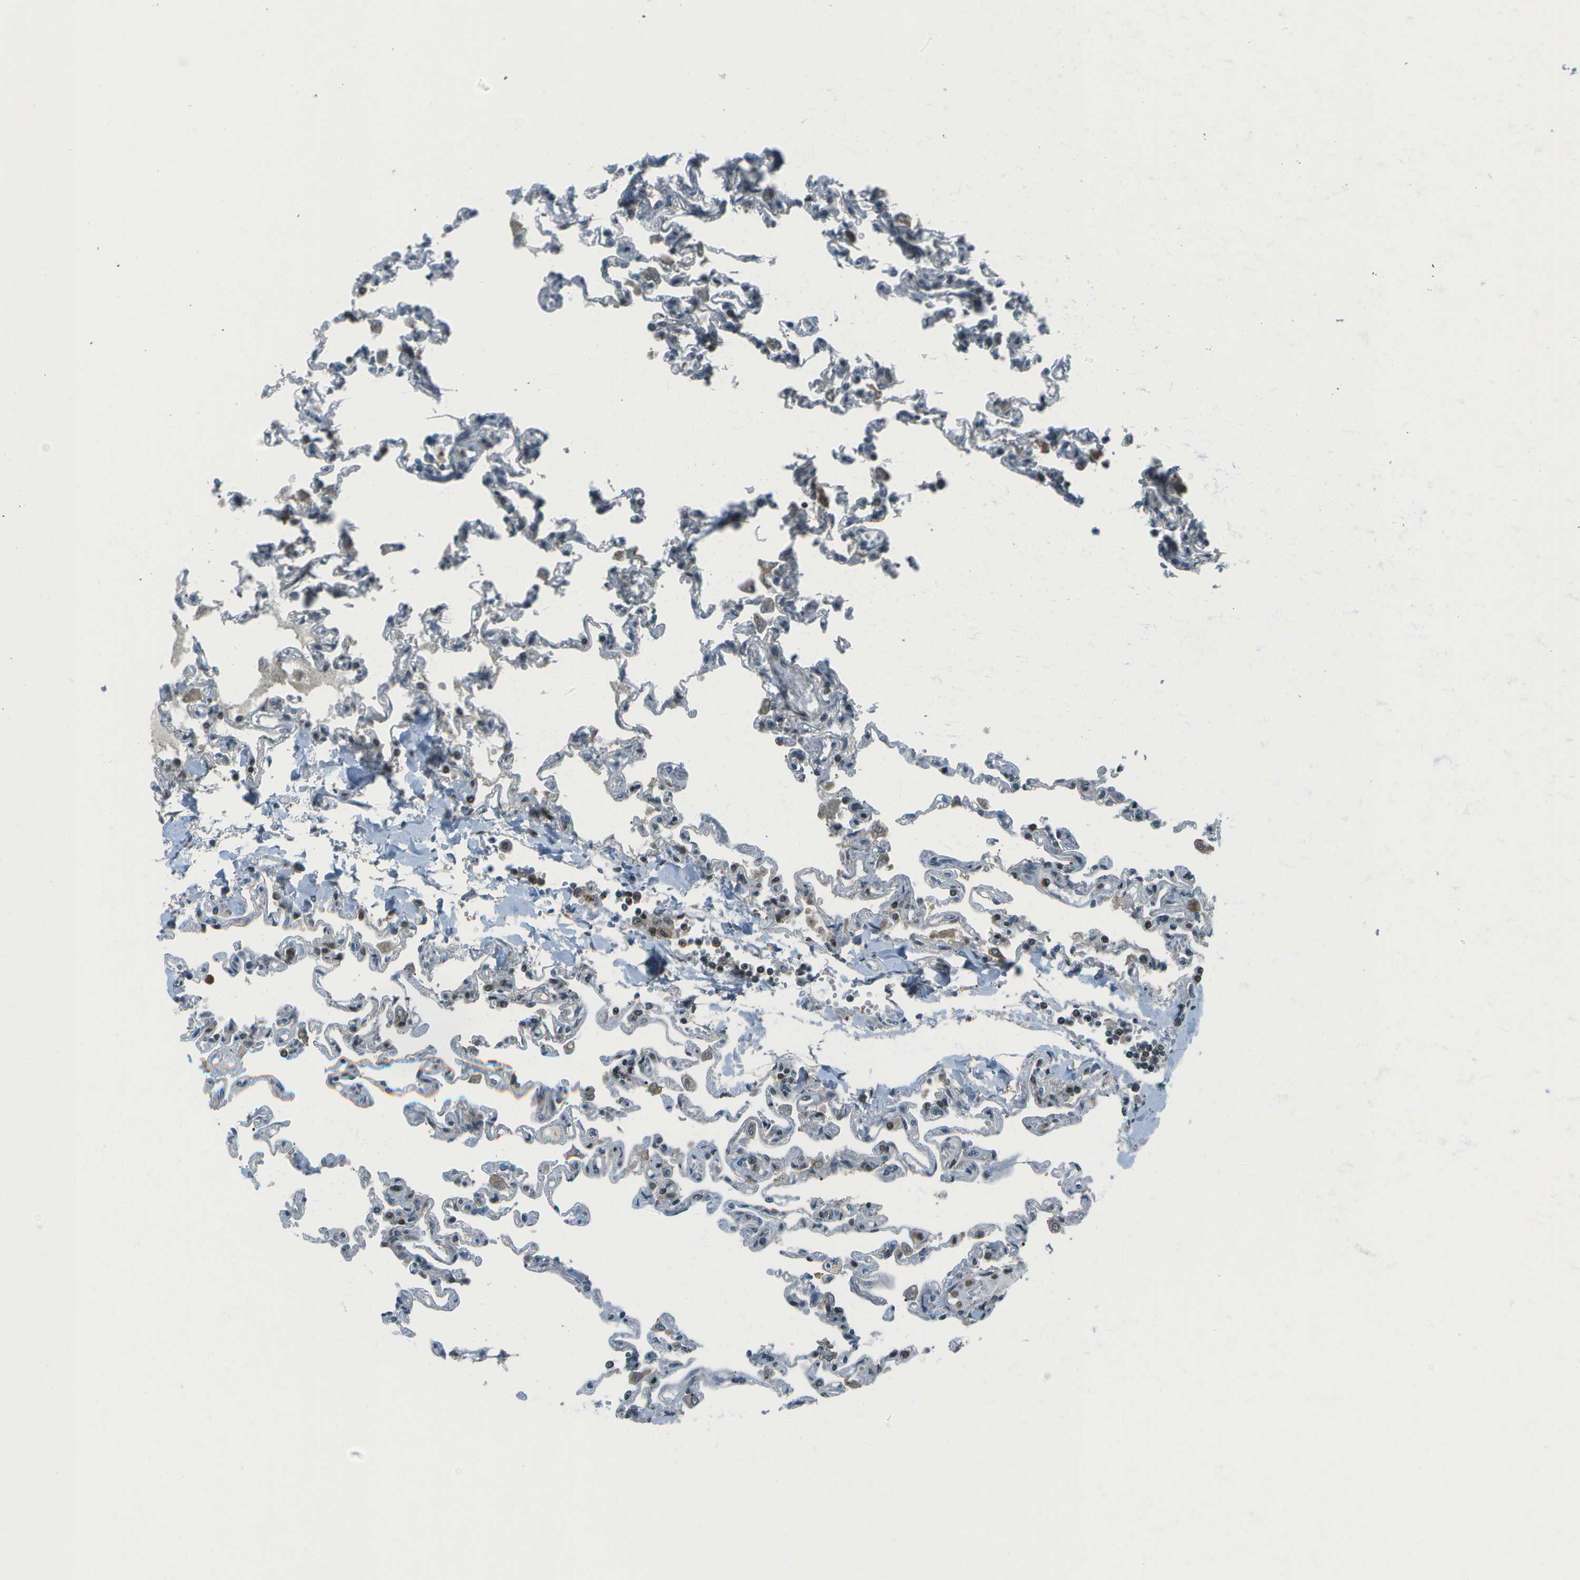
{"staining": {"intensity": "moderate", "quantity": "<25%", "location": "nuclear"}, "tissue": "lung", "cell_type": "Alveolar cells", "image_type": "normal", "snomed": [{"axis": "morphology", "description": "Normal tissue, NOS"}, {"axis": "topography", "description": "Lung"}], "caption": "Brown immunohistochemical staining in normal lung reveals moderate nuclear positivity in about <25% of alveolar cells. (Stains: DAB (3,3'-diaminobenzidine) in brown, nuclei in blue, Microscopy: brightfield microscopy at high magnification).", "gene": "TMEM19", "patient": {"sex": "male", "age": 21}}